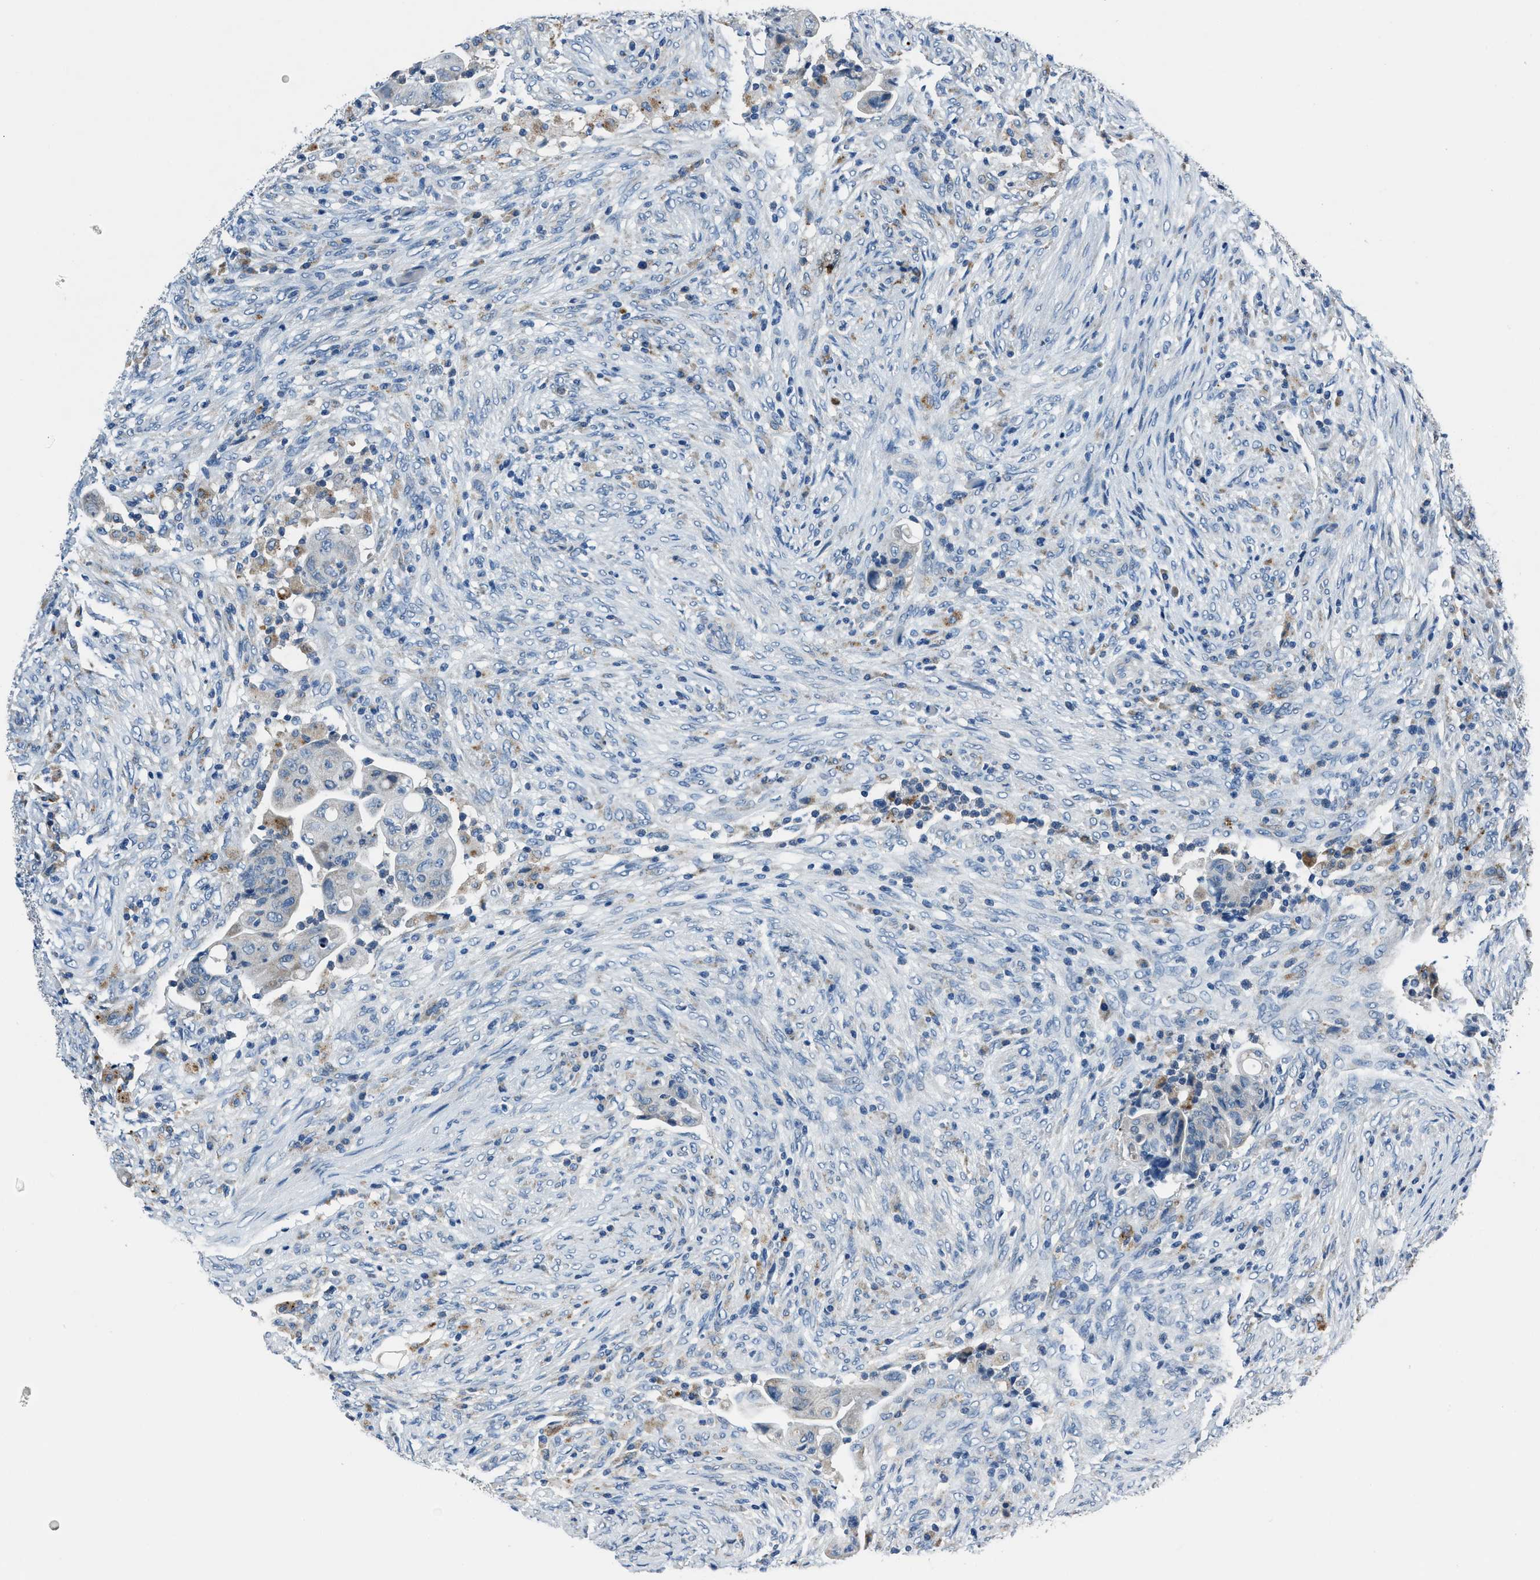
{"staining": {"intensity": "negative", "quantity": "none", "location": "none"}, "tissue": "colorectal cancer", "cell_type": "Tumor cells", "image_type": "cancer", "snomed": [{"axis": "morphology", "description": "Adenocarcinoma, NOS"}, {"axis": "topography", "description": "Rectum"}], "caption": "This image is of colorectal cancer stained with IHC to label a protein in brown with the nuclei are counter-stained blue. There is no positivity in tumor cells.", "gene": "ADAM2", "patient": {"sex": "female", "age": 71}}